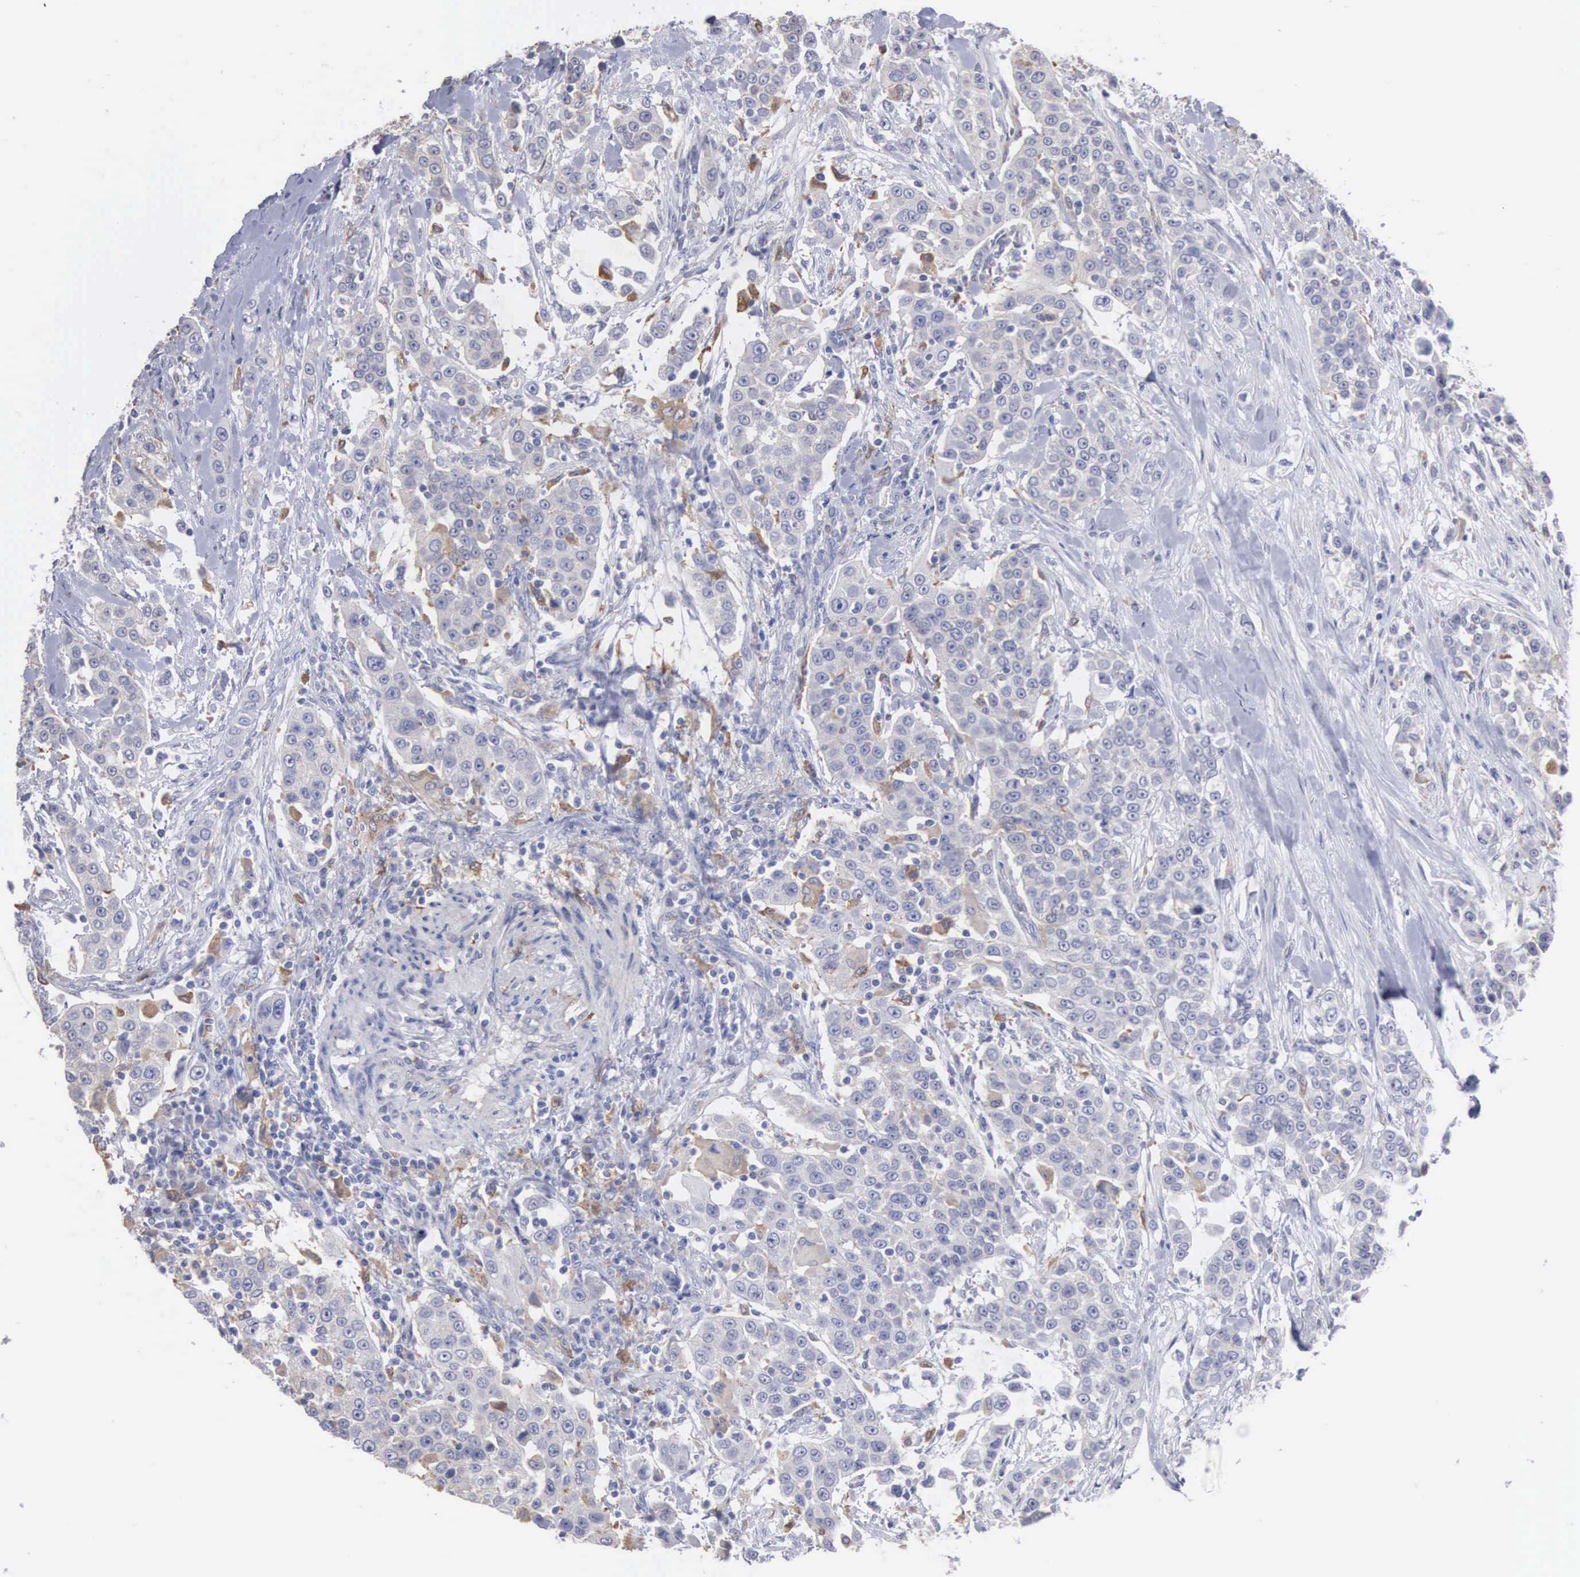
{"staining": {"intensity": "negative", "quantity": "none", "location": "none"}, "tissue": "urothelial cancer", "cell_type": "Tumor cells", "image_type": "cancer", "snomed": [{"axis": "morphology", "description": "Urothelial carcinoma, High grade"}, {"axis": "topography", "description": "Urinary bladder"}], "caption": "The image exhibits no significant expression in tumor cells of urothelial carcinoma (high-grade).", "gene": "LIN52", "patient": {"sex": "female", "age": 80}}